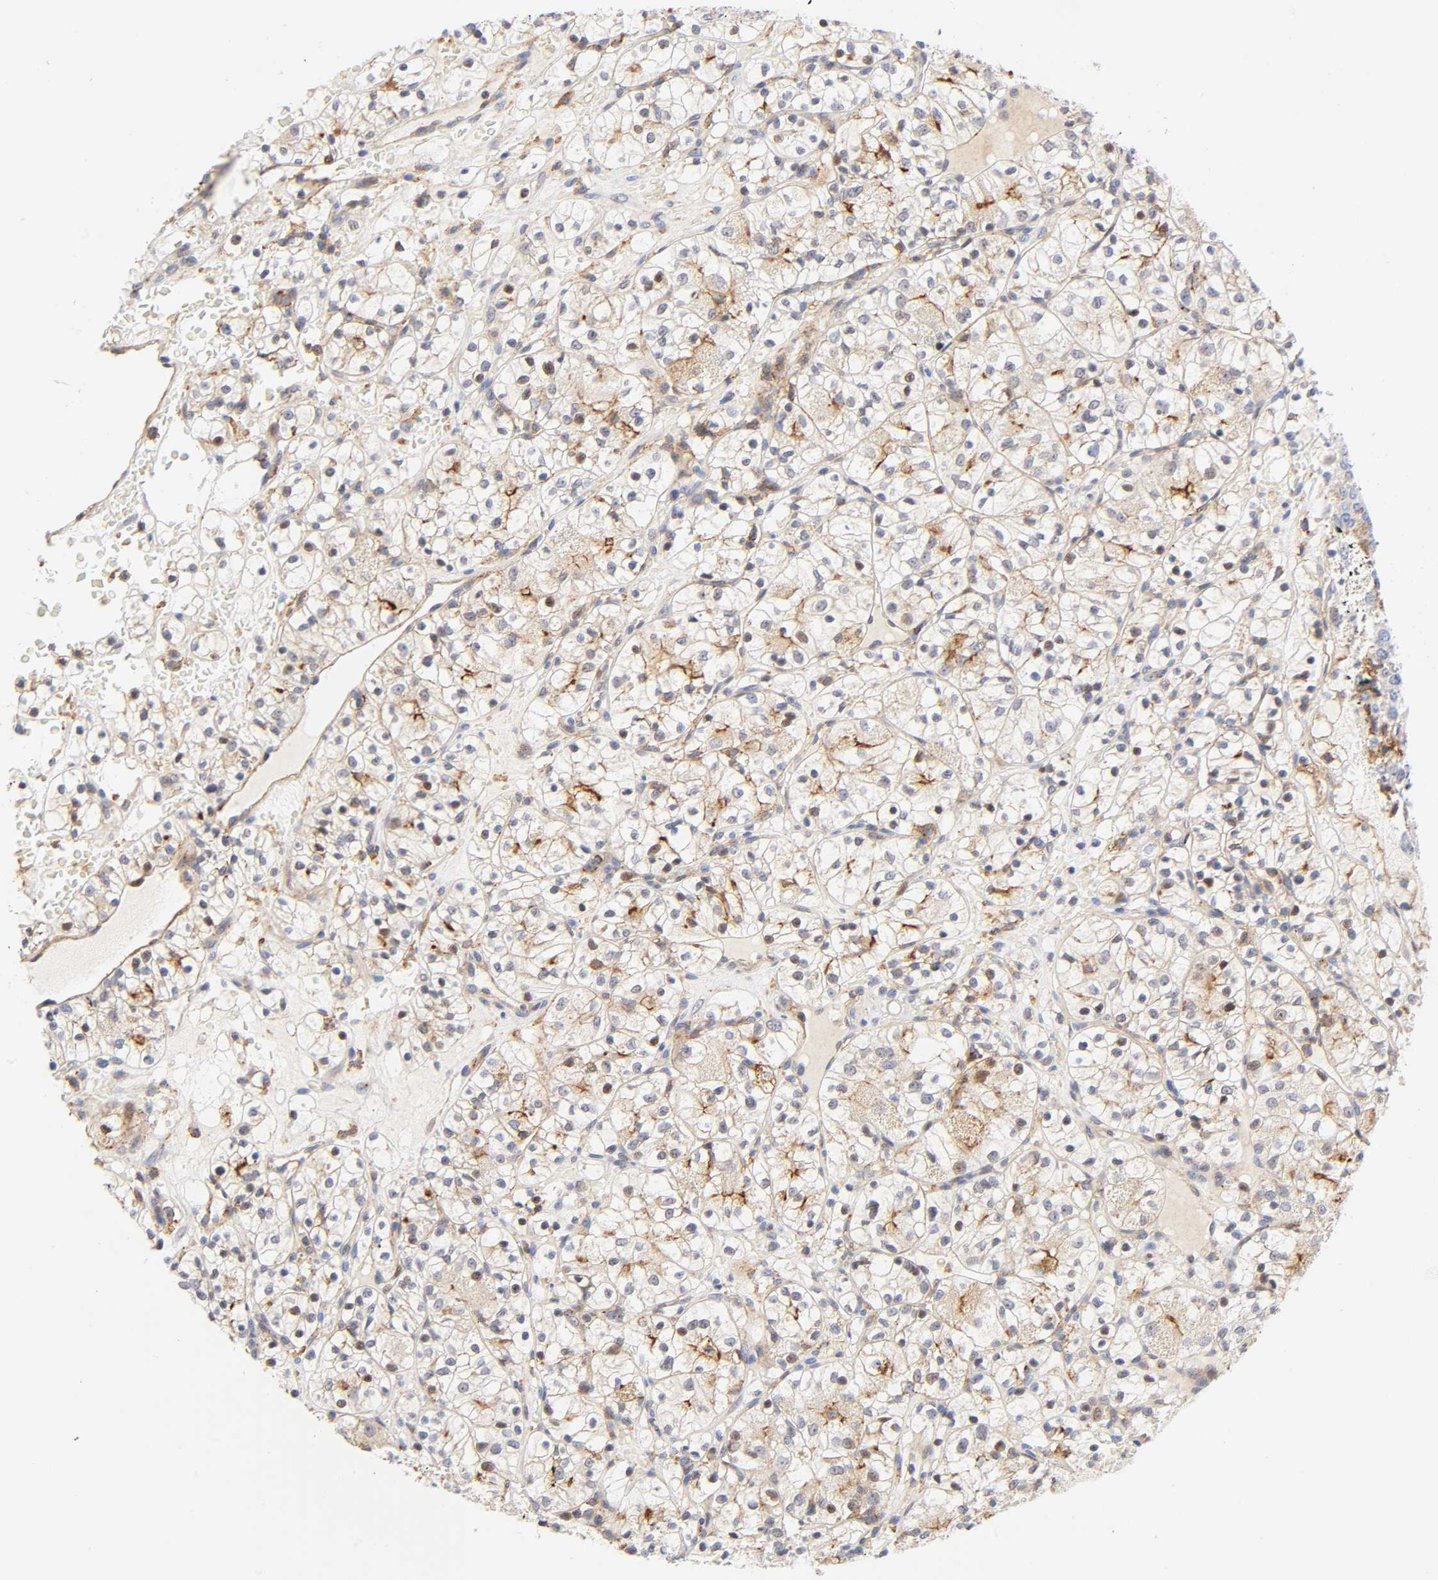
{"staining": {"intensity": "weak", "quantity": "25%-75%", "location": "nuclear"}, "tissue": "renal cancer", "cell_type": "Tumor cells", "image_type": "cancer", "snomed": [{"axis": "morphology", "description": "Adenocarcinoma, NOS"}, {"axis": "topography", "description": "Kidney"}], "caption": "An image of human renal adenocarcinoma stained for a protein reveals weak nuclear brown staining in tumor cells.", "gene": "ANXA7", "patient": {"sex": "female", "age": 60}}